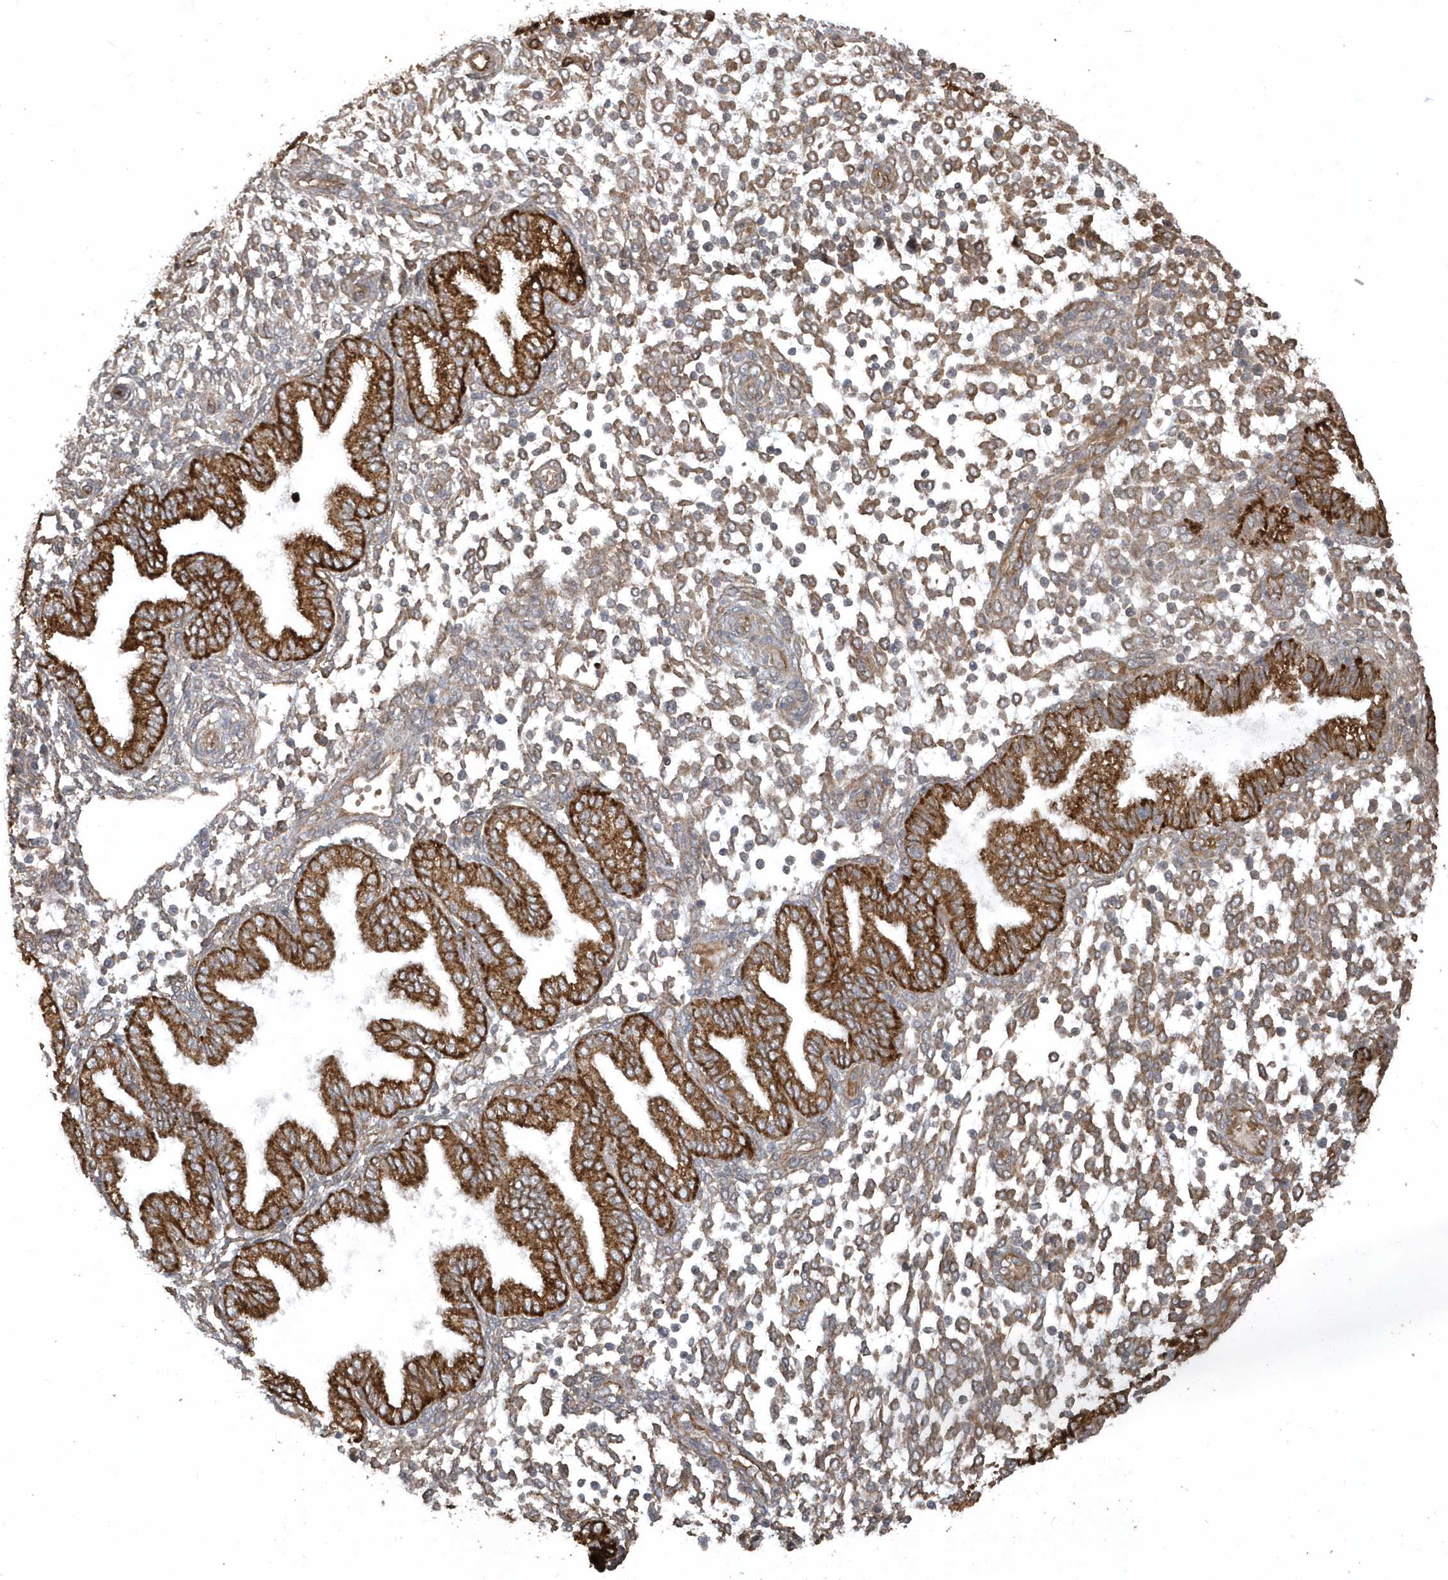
{"staining": {"intensity": "moderate", "quantity": ">75%", "location": "cytoplasmic/membranous"}, "tissue": "endometrium", "cell_type": "Cells in endometrial stroma", "image_type": "normal", "snomed": [{"axis": "morphology", "description": "Normal tissue, NOS"}, {"axis": "topography", "description": "Endometrium"}], "caption": "A high-resolution micrograph shows immunohistochemistry staining of normal endometrium, which shows moderate cytoplasmic/membranous positivity in approximately >75% of cells in endometrial stroma.", "gene": "HERPUD1", "patient": {"sex": "female", "age": 53}}